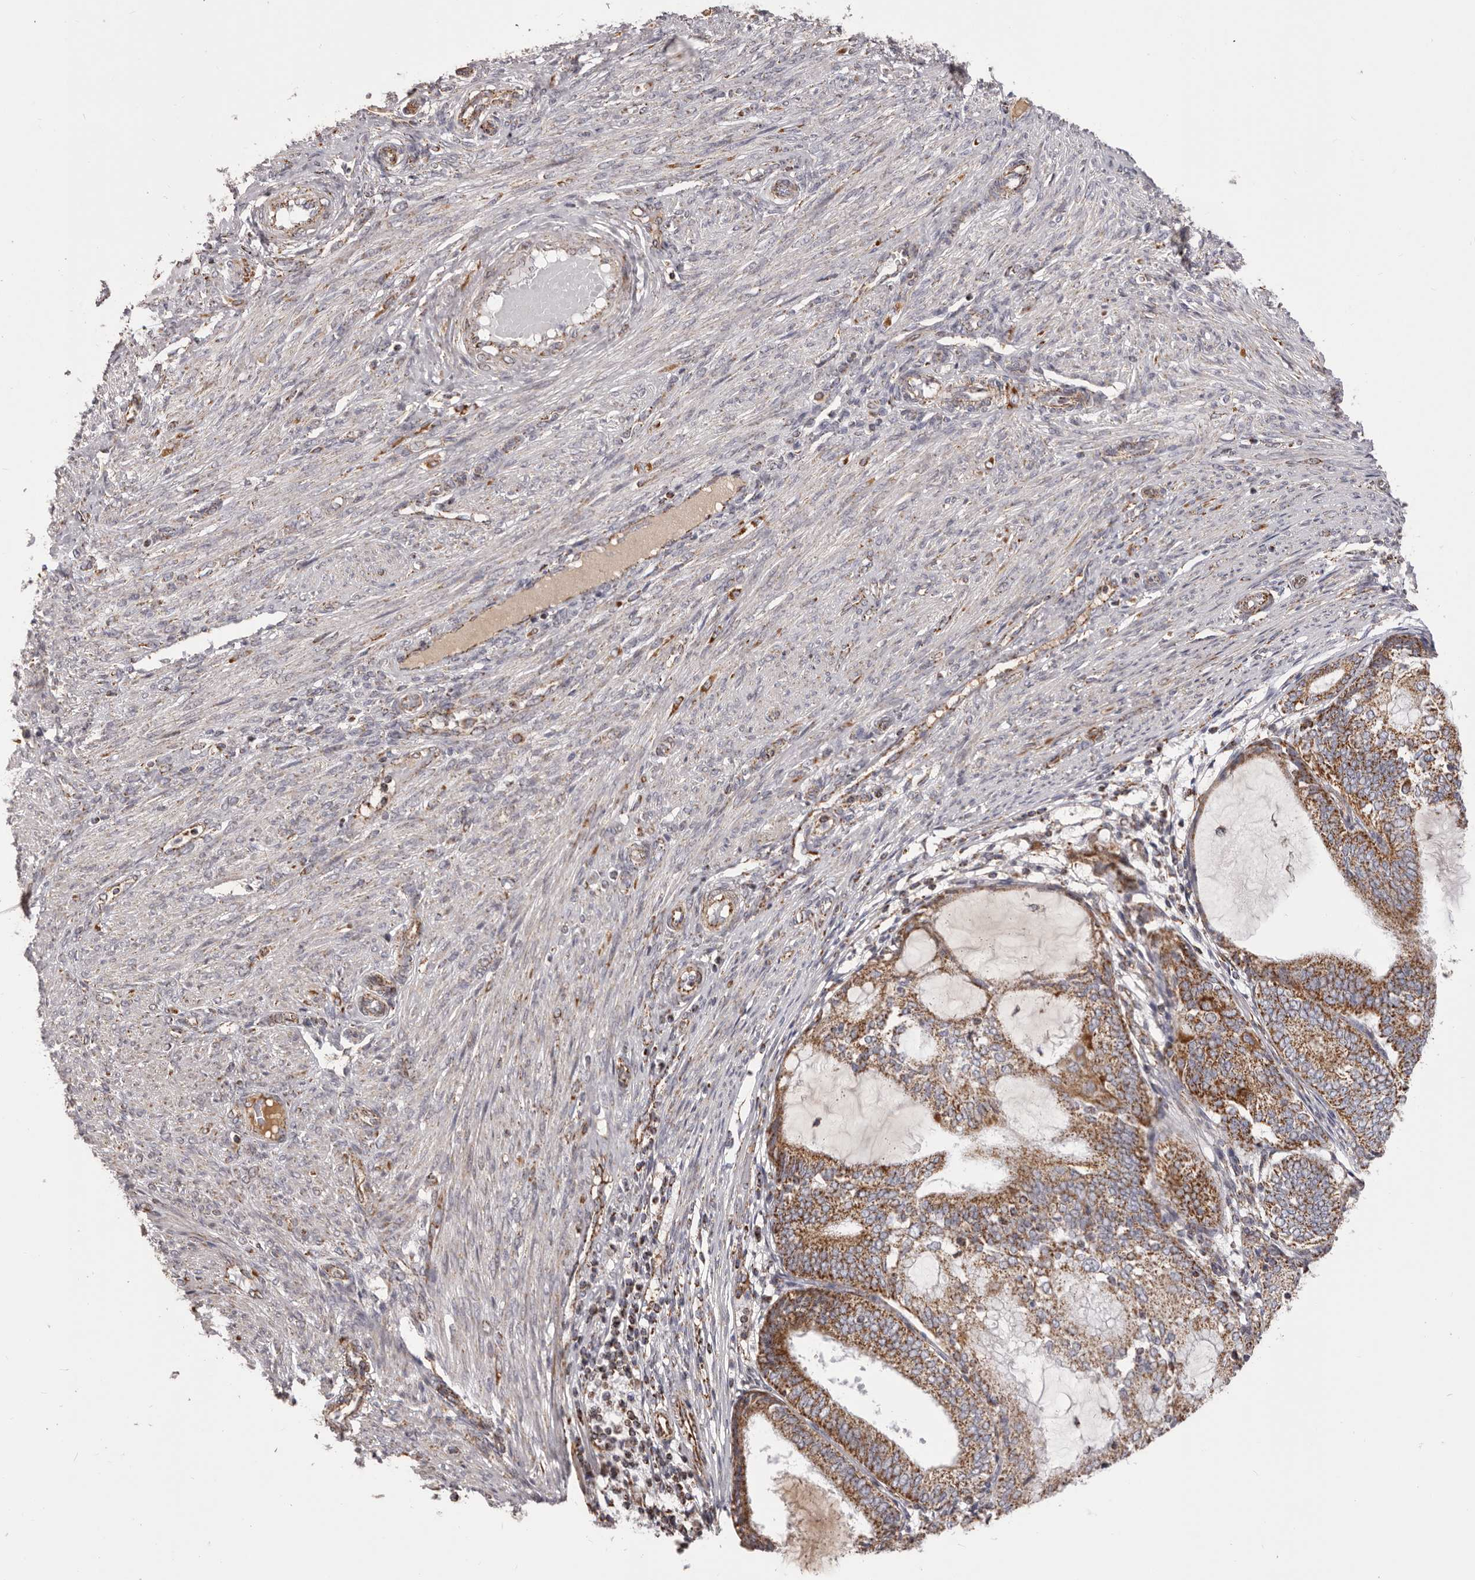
{"staining": {"intensity": "moderate", "quantity": ">75%", "location": "cytoplasmic/membranous"}, "tissue": "endometrial cancer", "cell_type": "Tumor cells", "image_type": "cancer", "snomed": [{"axis": "morphology", "description": "Adenocarcinoma, NOS"}, {"axis": "topography", "description": "Endometrium"}], "caption": "Protein staining by IHC exhibits moderate cytoplasmic/membranous positivity in approximately >75% of tumor cells in endometrial cancer (adenocarcinoma). (DAB = brown stain, brightfield microscopy at high magnification).", "gene": "CHRM2", "patient": {"sex": "female", "age": 81}}